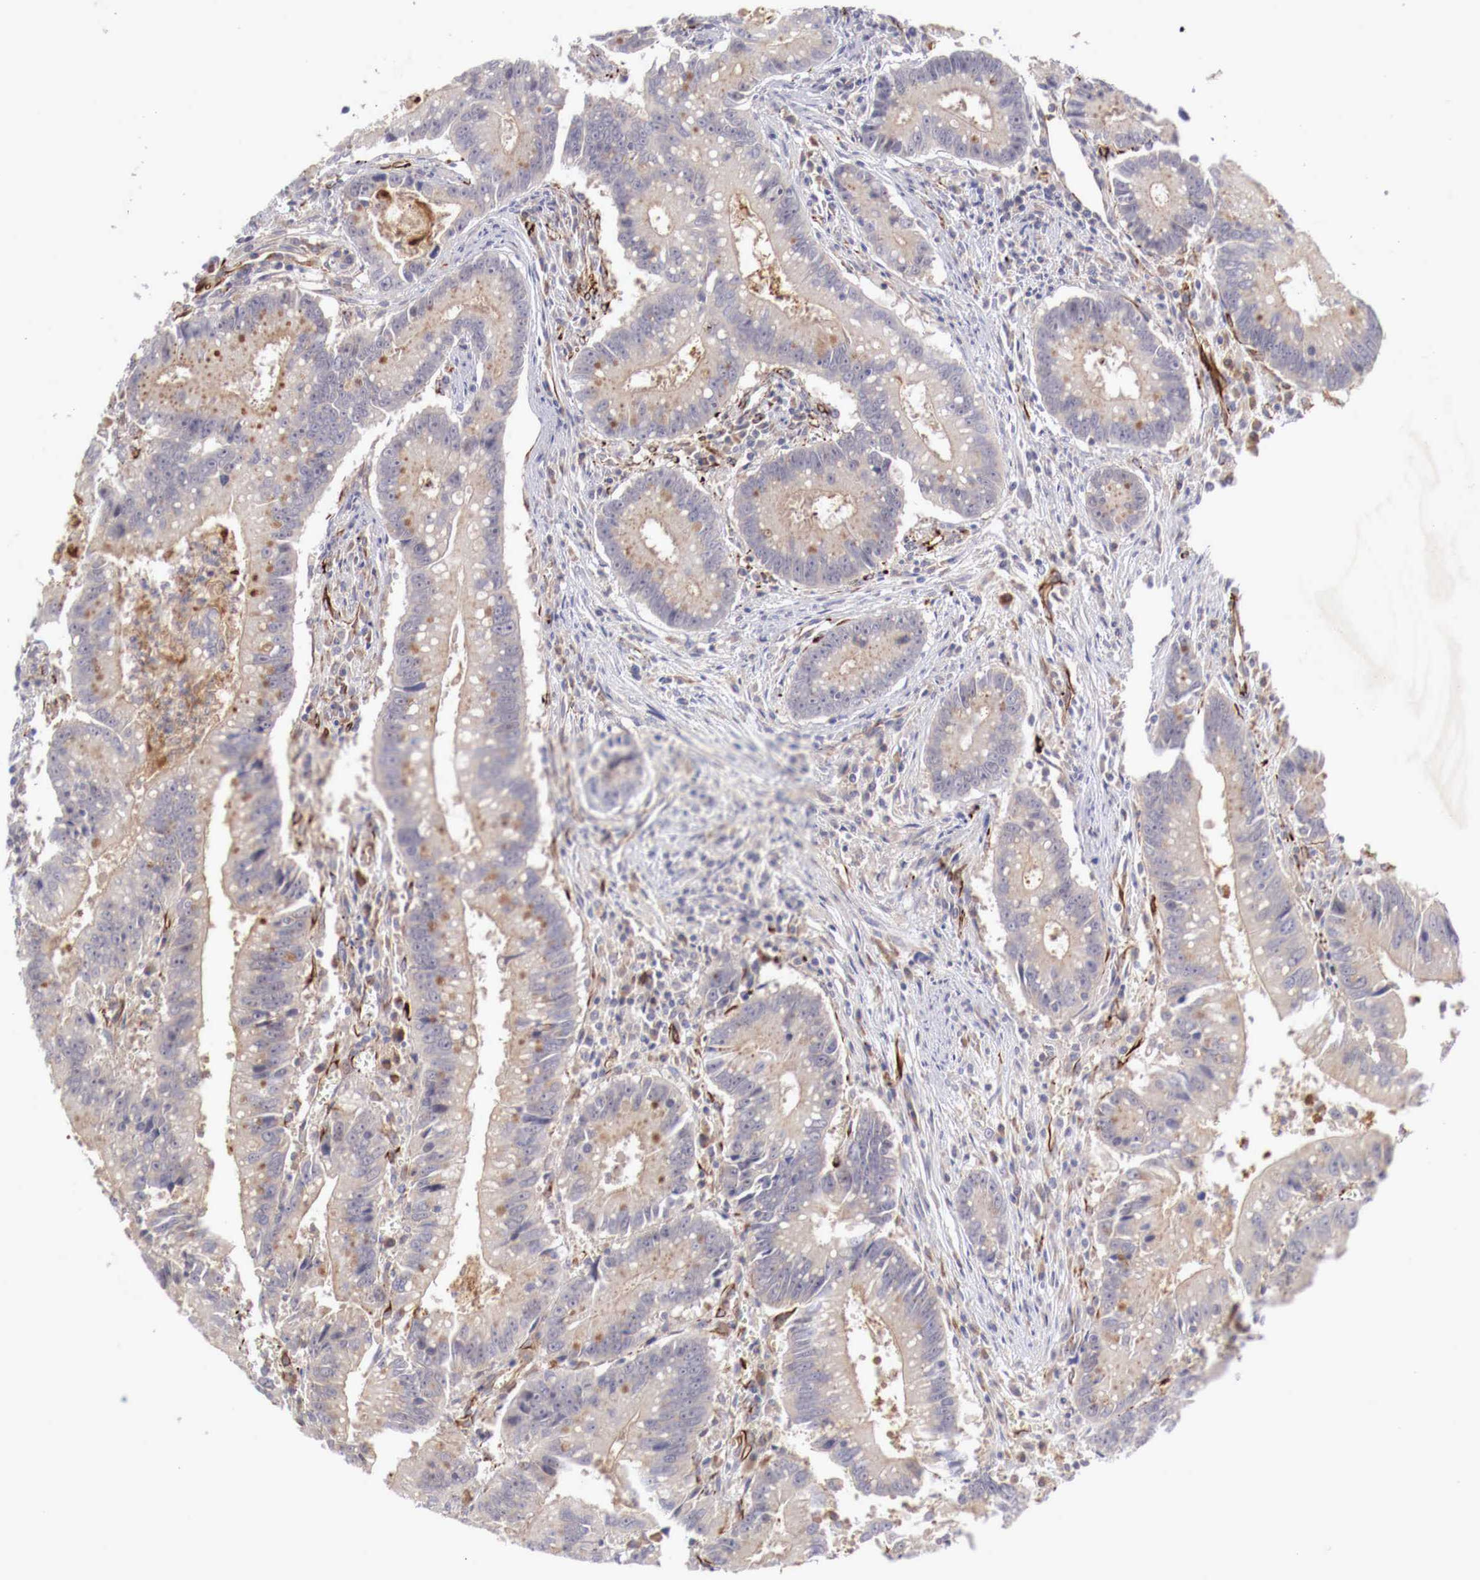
{"staining": {"intensity": "weak", "quantity": "25%-75%", "location": "cytoplasmic/membranous"}, "tissue": "colorectal cancer", "cell_type": "Tumor cells", "image_type": "cancer", "snomed": [{"axis": "morphology", "description": "Adenocarcinoma, NOS"}, {"axis": "topography", "description": "Rectum"}], "caption": "This micrograph demonstrates IHC staining of adenocarcinoma (colorectal), with low weak cytoplasmic/membranous staining in about 25%-75% of tumor cells.", "gene": "WT1", "patient": {"sex": "female", "age": 81}}